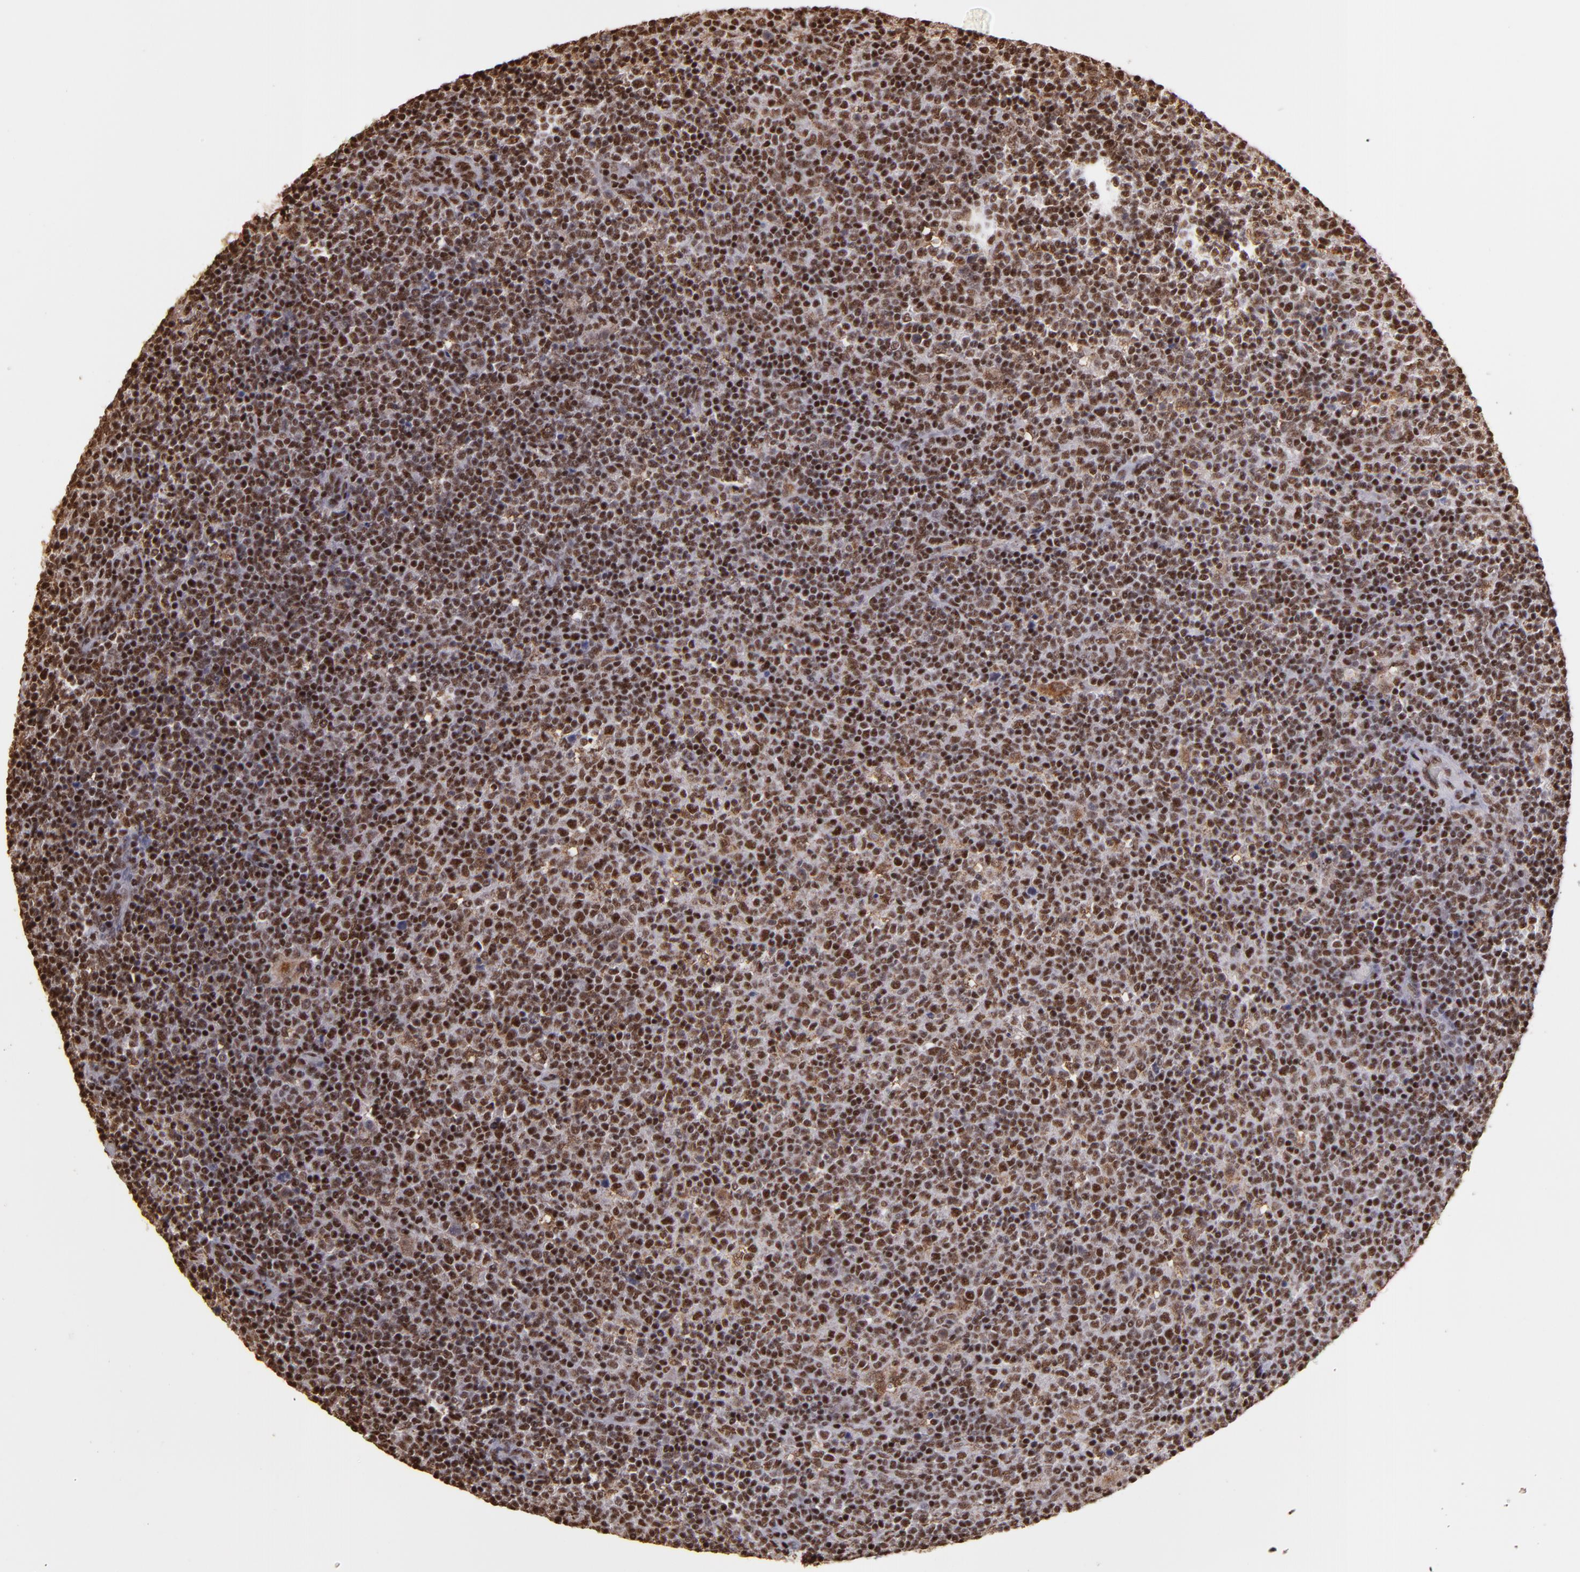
{"staining": {"intensity": "strong", "quantity": ">75%", "location": "nuclear"}, "tissue": "lymphoma", "cell_type": "Tumor cells", "image_type": "cancer", "snomed": [{"axis": "morphology", "description": "Malignant lymphoma, non-Hodgkin's type, Low grade"}, {"axis": "topography", "description": "Lymph node"}], "caption": "Approximately >75% of tumor cells in lymphoma reveal strong nuclear protein expression as visualized by brown immunohistochemical staining.", "gene": "SP1", "patient": {"sex": "male", "age": 70}}